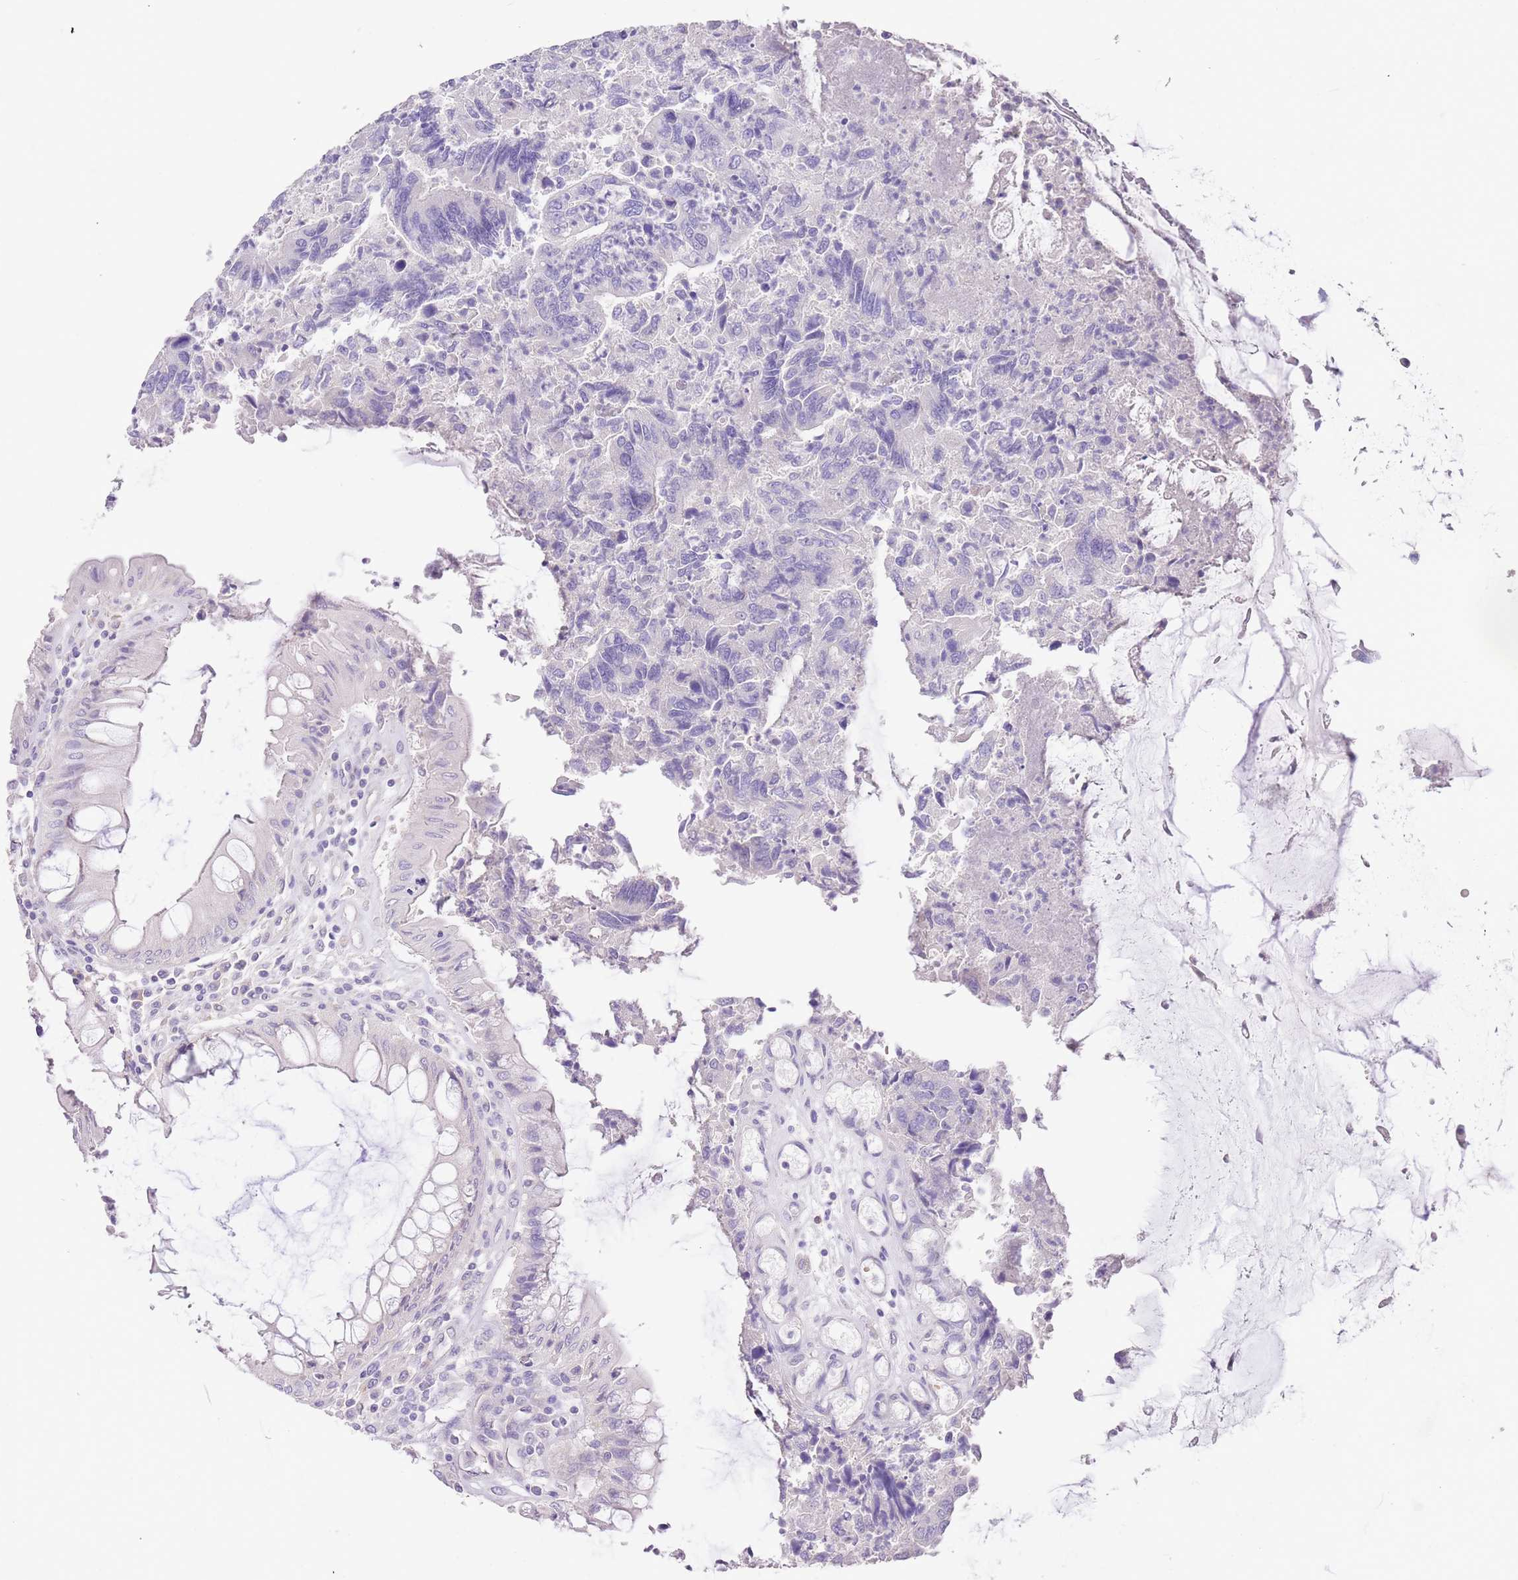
{"staining": {"intensity": "negative", "quantity": "none", "location": "none"}, "tissue": "colorectal cancer", "cell_type": "Tumor cells", "image_type": "cancer", "snomed": [{"axis": "morphology", "description": "Adenocarcinoma, NOS"}, {"axis": "topography", "description": "Colon"}], "caption": "Immunohistochemistry (IHC) of colorectal adenocarcinoma shows no expression in tumor cells.", "gene": "RFK", "patient": {"sex": "female", "age": 67}}